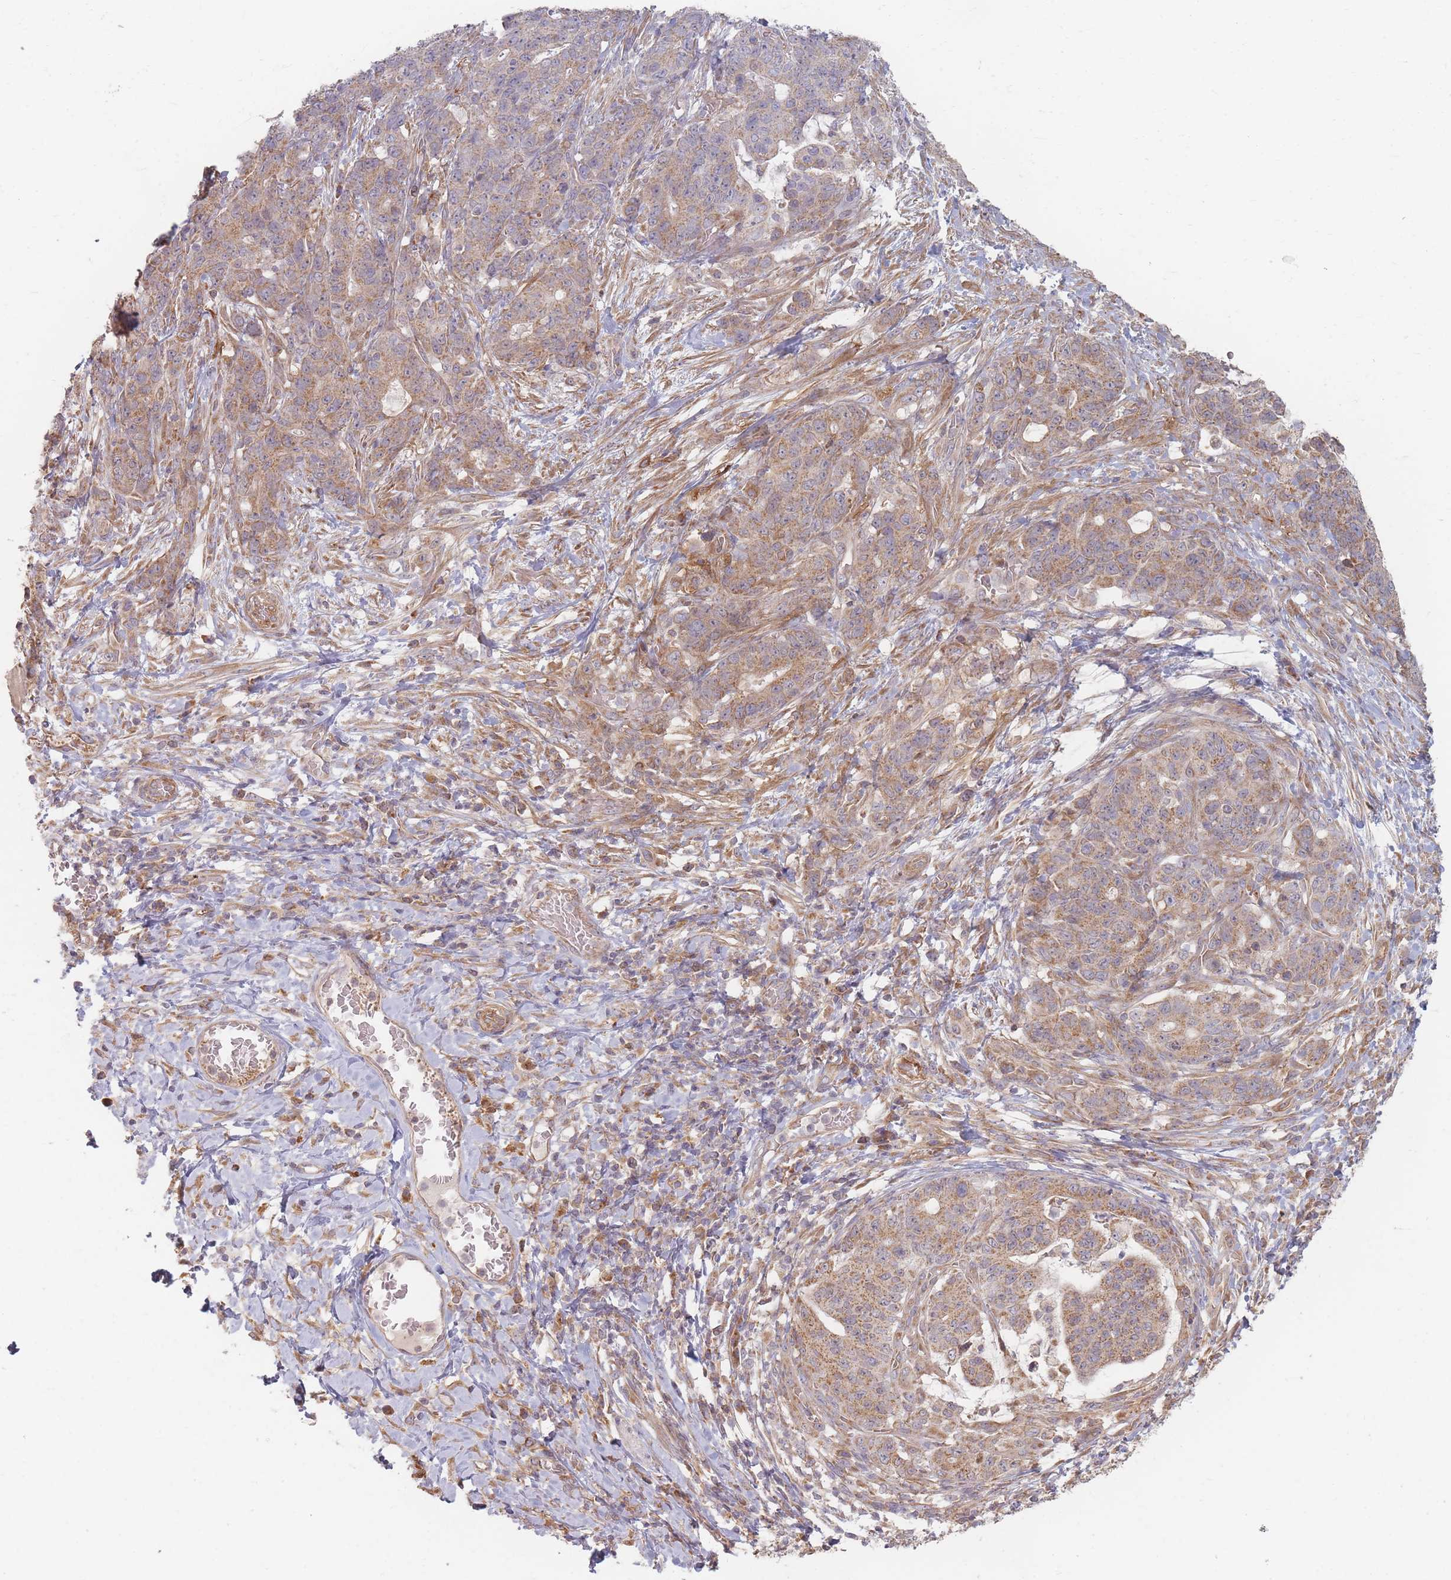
{"staining": {"intensity": "moderate", "quantity": ">75%", "location": "cytoplasmic/membranous"}, "tissue": "stomach cancer", "cell_type": "Tumor cells", "image_type": "cancer", "snomed": [{"axis": "morphology", "description": "Normal tissue, NOS"}, {"axis": "morphology", "description": "Adenocarcinoma, NOS"}, {"axis": "topography", "description": "Stomach"}], "caption": "A photomicrograph of adenocarcinoma (stomach) stained for a protein exhibits moderate cytoplasmic/membranous brown staining in tumor cells. (IHC, brightfield microscopy, high magnification).", "gene": "MRPS6", "patient": {"sex": "female", "age": 64}}